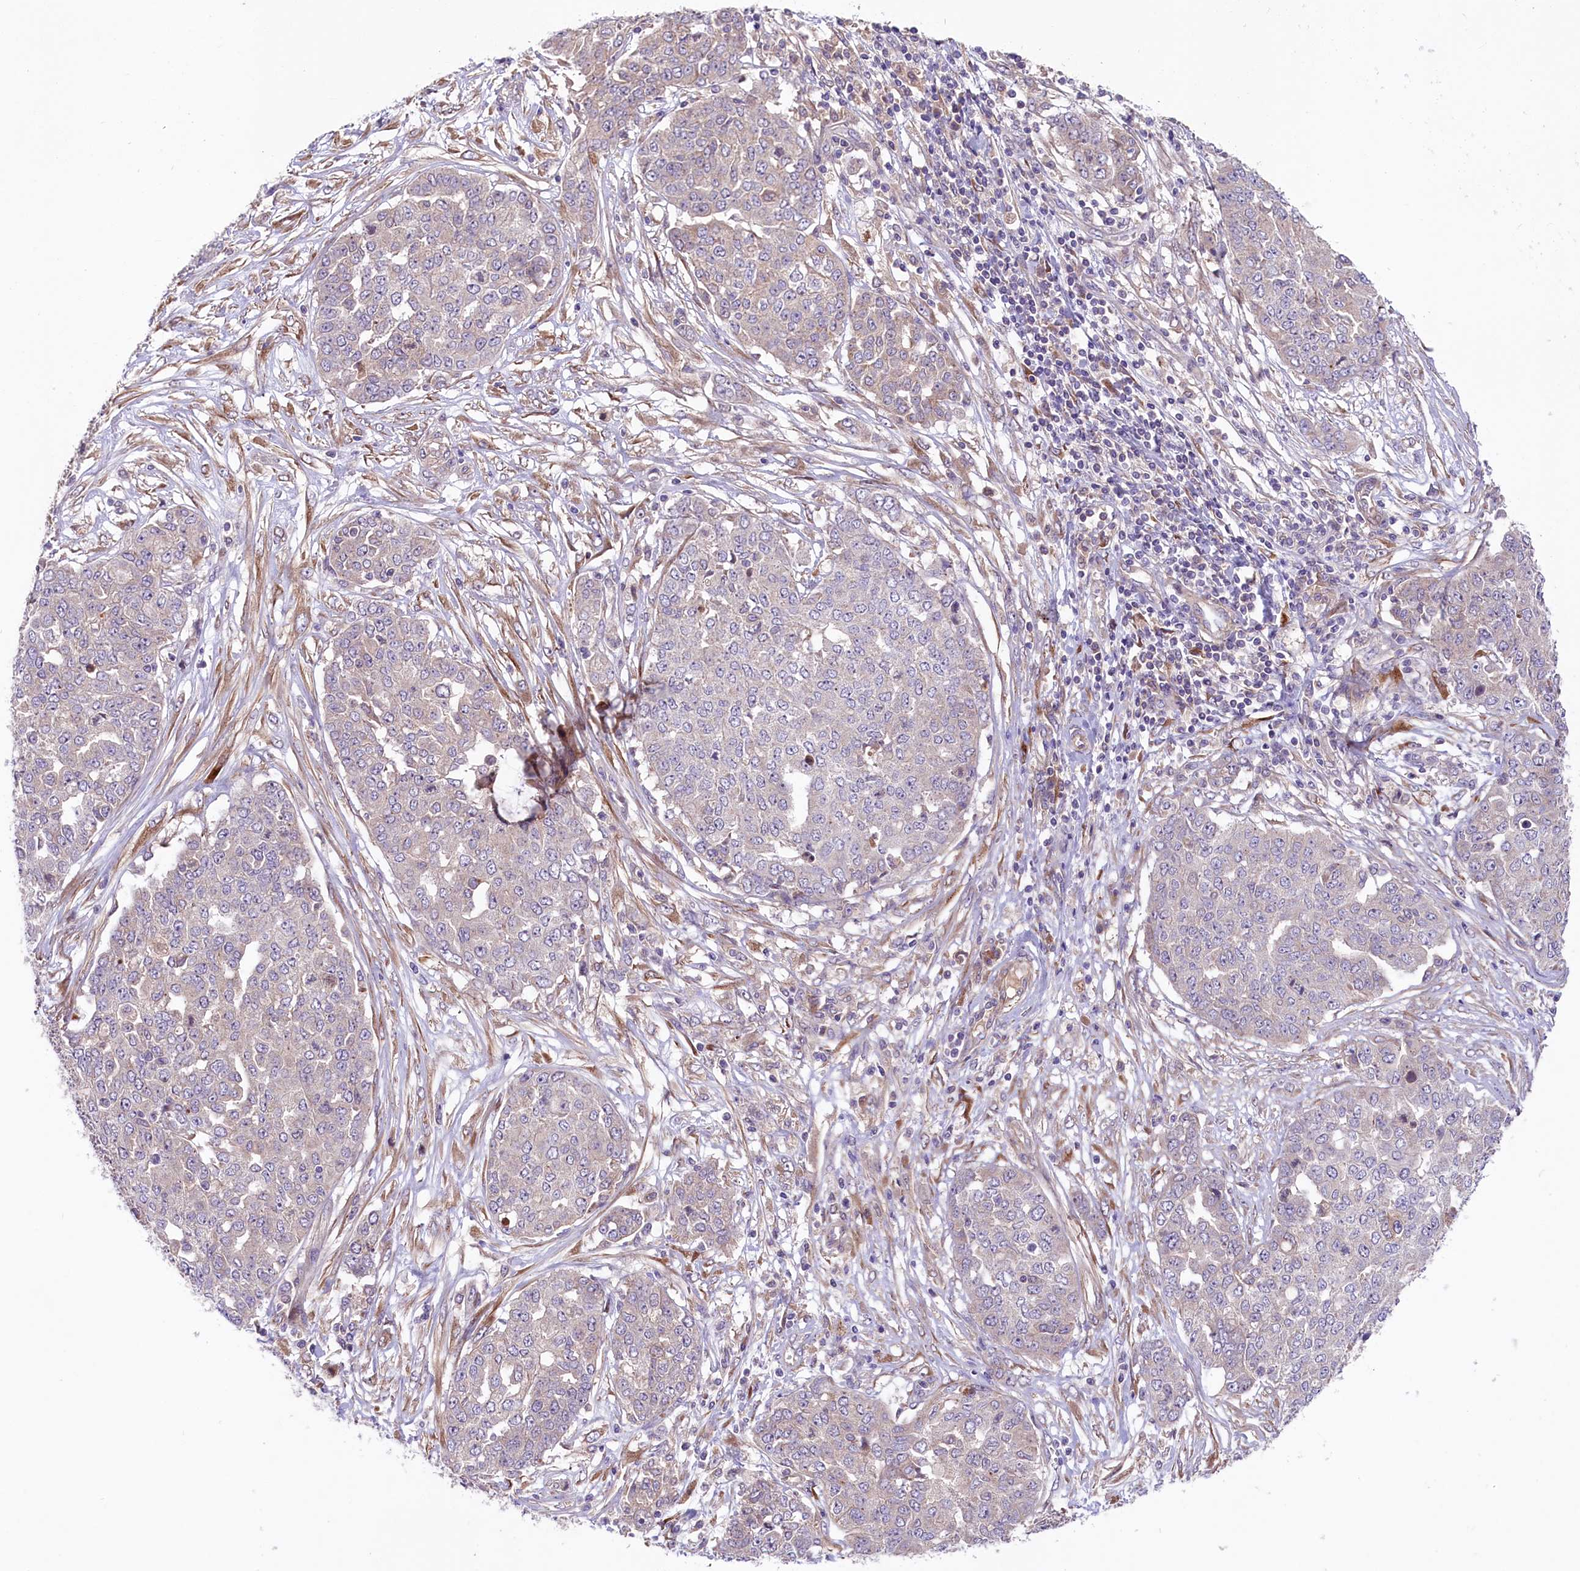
{"staining": {"intensity": "negative", "quantity": "none", "location": "none"}, "tissue": "ovarian cancer", "cell_type": "Tumor cells", "image_type": "cancer", "snomed": [{"axis": "morphology", "description": "Cystadenocarcinoma, serous, NOS"}, {"axis": "topography", "description": "Soft tissue"}, {"axis": "topography", "description": "Ovary"}], "caption": "High power microscopy image of an immunohistochemistry micrograph of serous cystadenocarcinoma (ovarian), revealing no significant expression in tumor cells. Brightfield microscopy of immunohistochemistry (IHC) stained with DAB (brown) and hematoxylin (blue), captured at high magnification.", "gene": "COG8", "patient": {"sex": "female", "age": 57}}